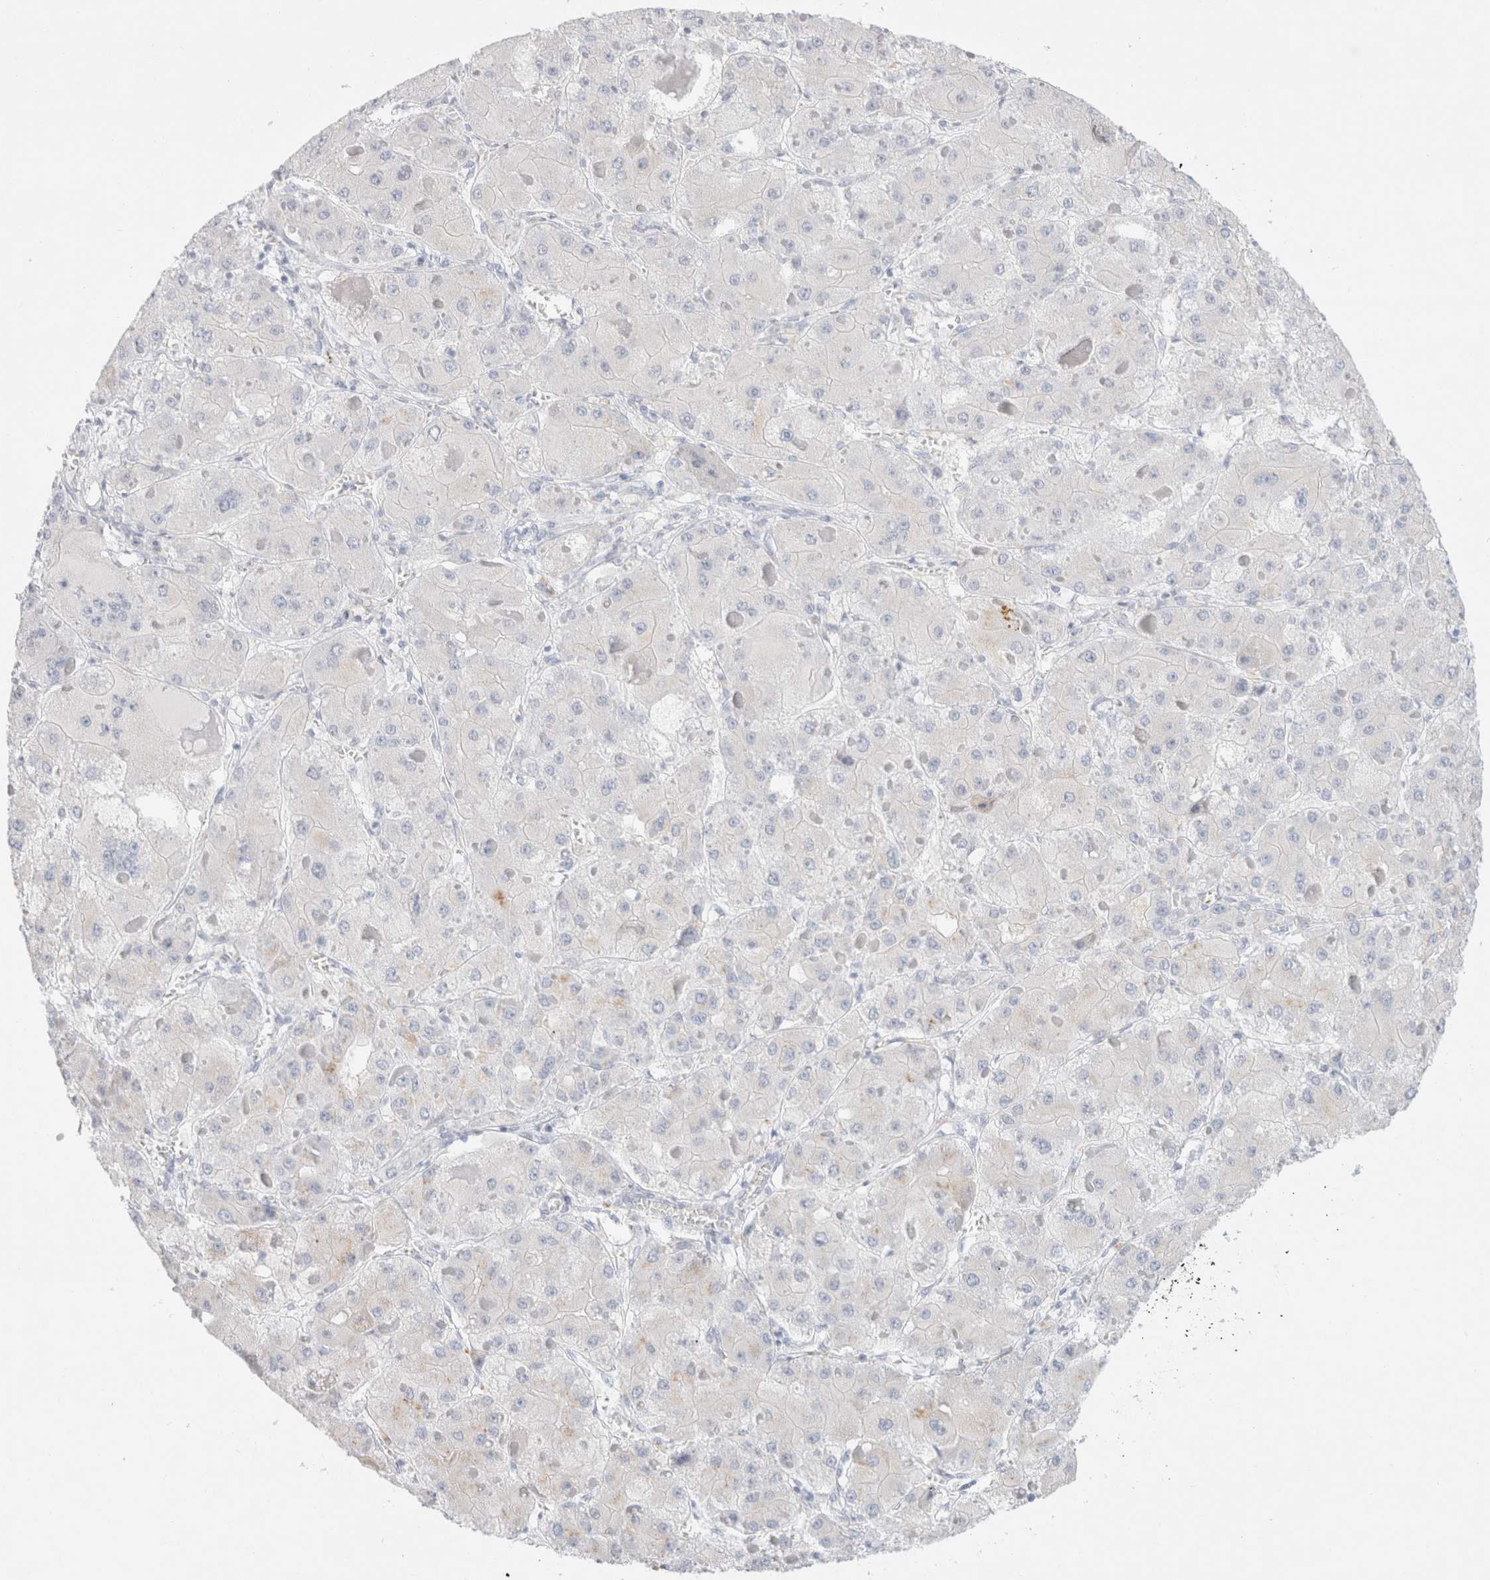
{"staining": {"intensity": "negative", "quantity": "none", "location": "none"}, "tissue": "liver cancer", "cell_type": "Tumor cells", "image_type": "cancer", "snomed": [{"axis": "morphology", "description": "Carcinoma, Hepatocellular, NOS"}, {"axis": "topography", "description": "Liver"}], "caption": "Immunohistochemistry (IHC) of human liver hepatocellular carcinoma reveals no expression in tumor cells. The staining is performed using DAB (3,3'-diaminobenzidine) brown chromogen with nuclei counter-stained in using hematoxylin.", "gene": "CPQ", "patient": {"sex": "female", "age": 73}}